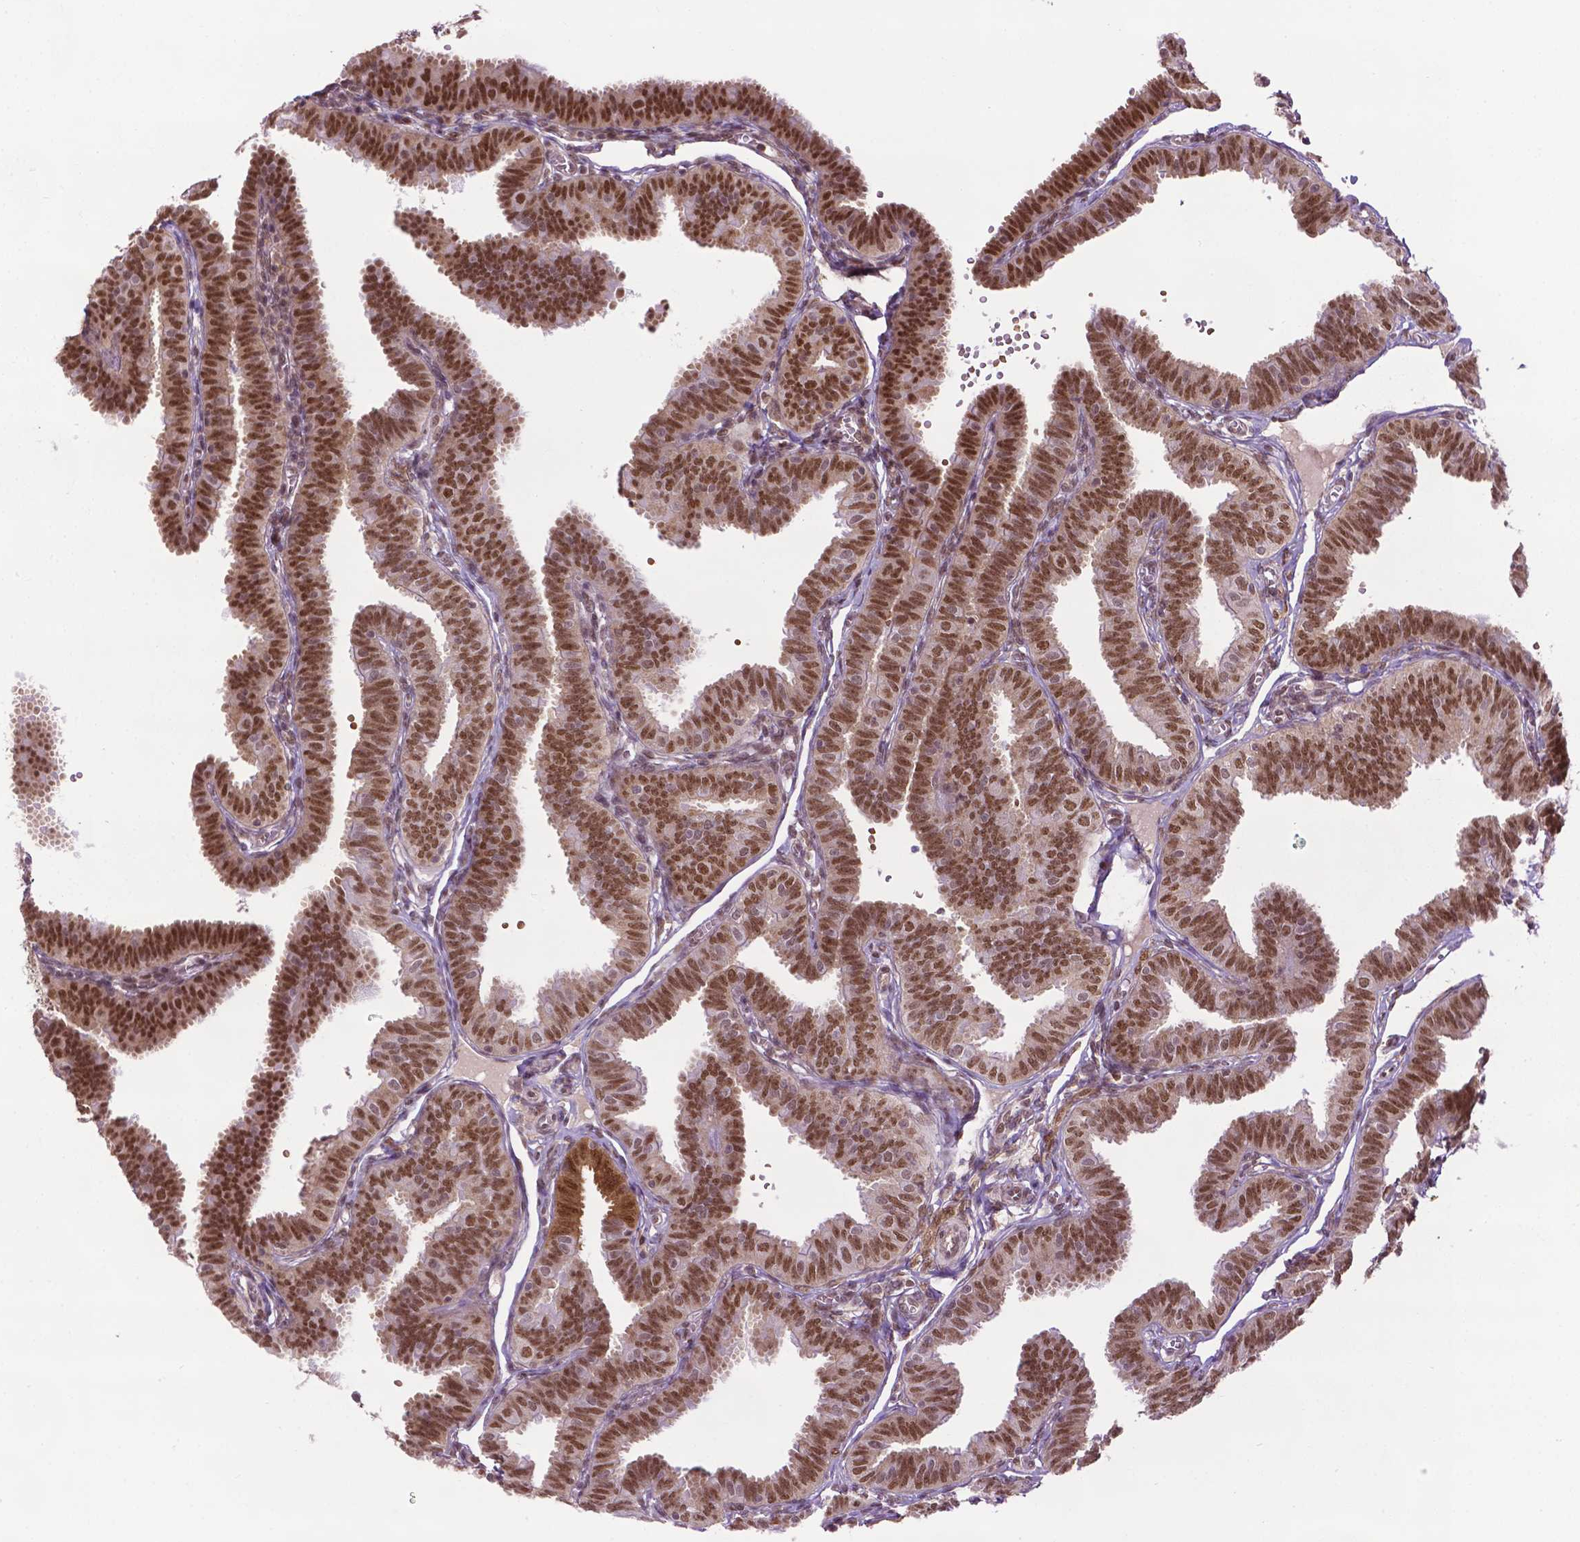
{"staining": {"intensity": "moderate", "quantity": ">75%", "location": "nuclear"}, "tissue": "fallopian tube", "cell_type": "Glandular cells", "image_type": "normal", "snomed": [{"axis": "morphology", "description": "Normal tissue, NOS"}, {"axis": "topography", "description": "Fallopian tube"}], "caption": "Immunohistochemical staining of benign human fallopian tube reveals >75% levels of moderate nuclear protein positivity in about >75% of glandular cells.", "gene": "UBQLN4", "patient": {"sex": "female", "age": 25}}